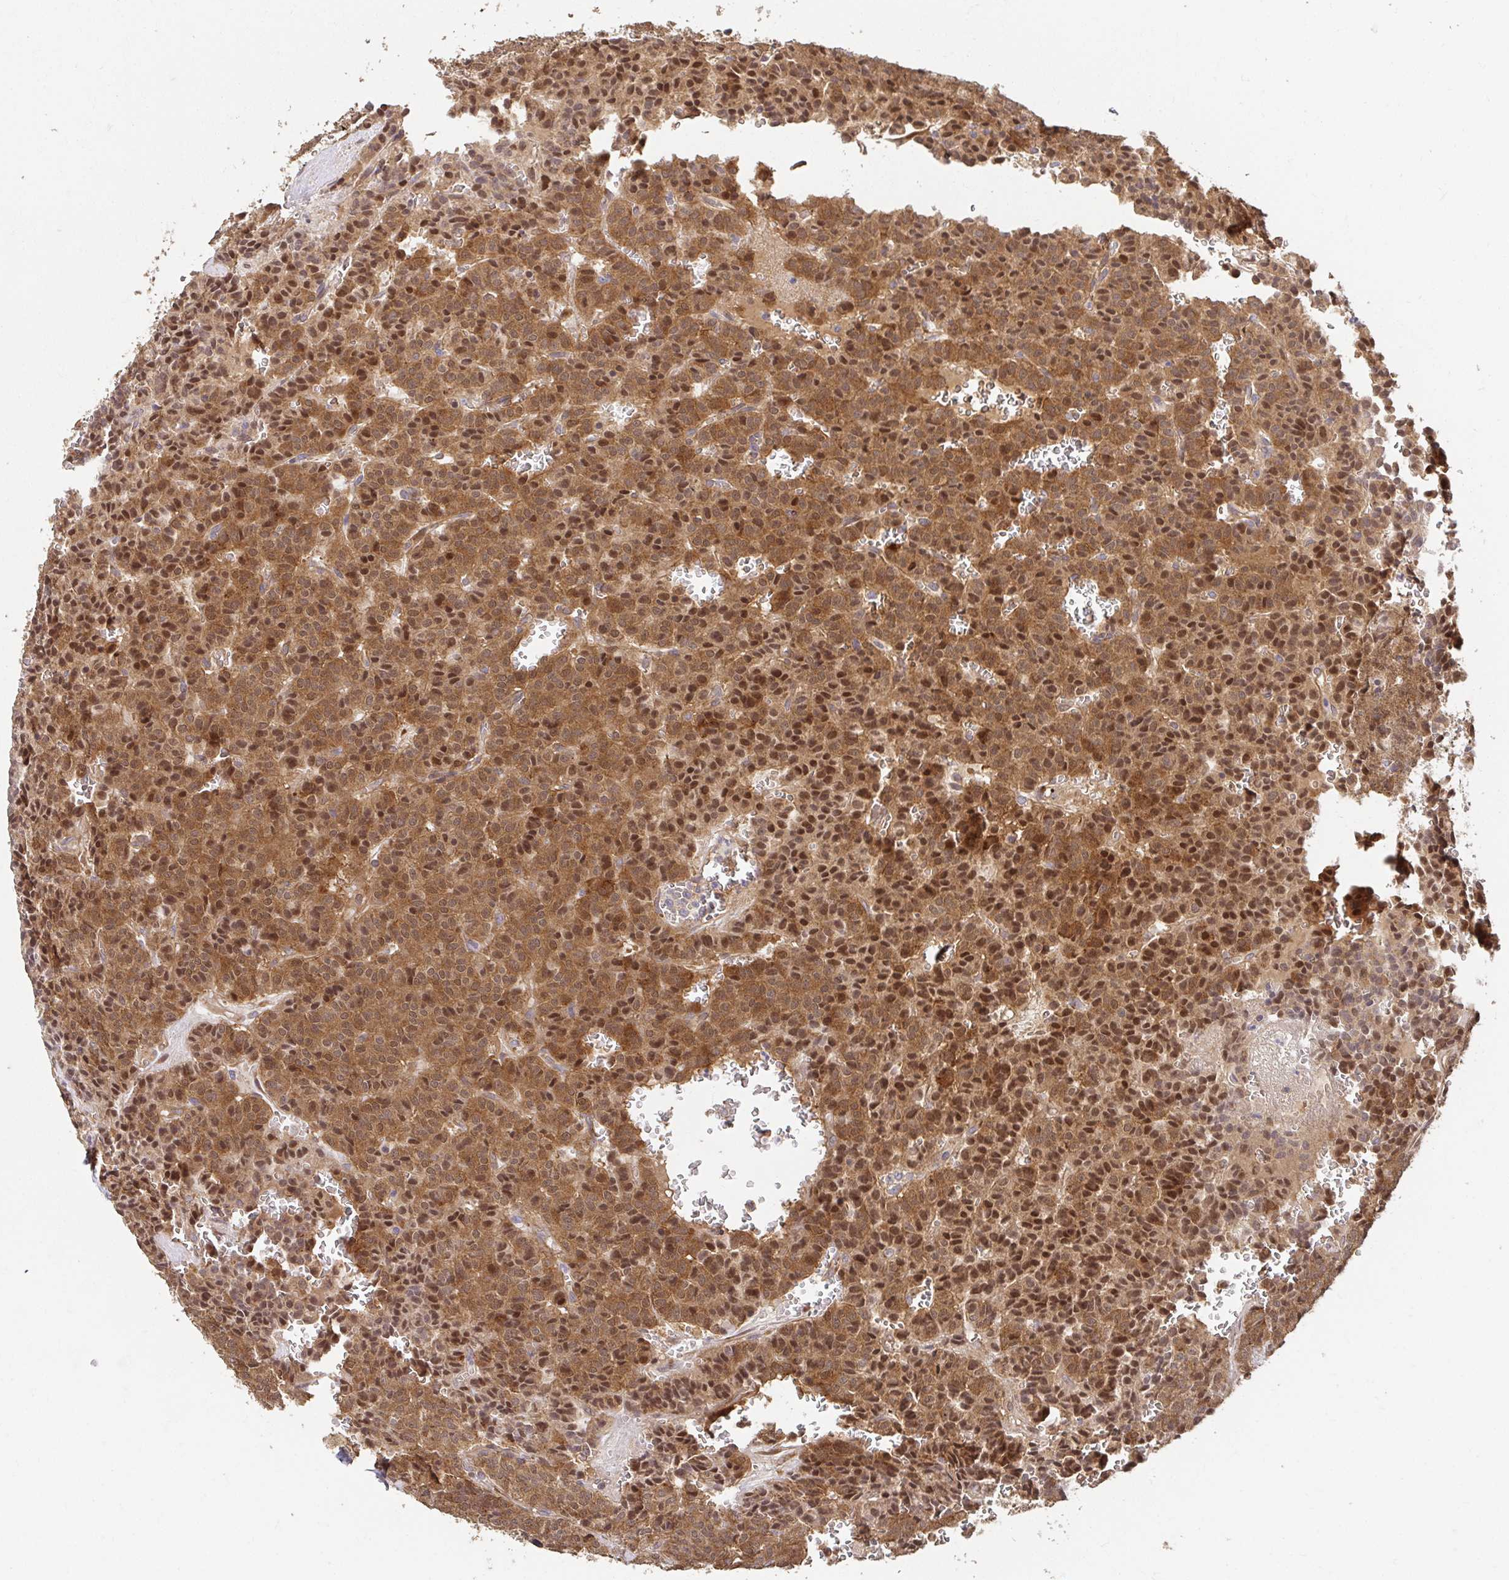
{"staining": {"intensity": "moderate", "quantity": ">75%", "location": "cytoplasmic/membranous,nuclear"}, "tissue": "carcinoid", "cell_type": "Tumor cells", "image_type": "cancer", "snomed": [{"axis": "morphology", "description": "Carcinoid, malignant, NOS"}, {"axis": "topography", "description": "Lung"}], "caption": "A photomicrograph showing moderate cytoplasmic/membranous and nuclear expression in about >75% of tumor cells in carcinoid, as visualized by brown immunohistochemical staining.", "gene": "APBB1", "patient": {"sex": "male", "age": 70}}